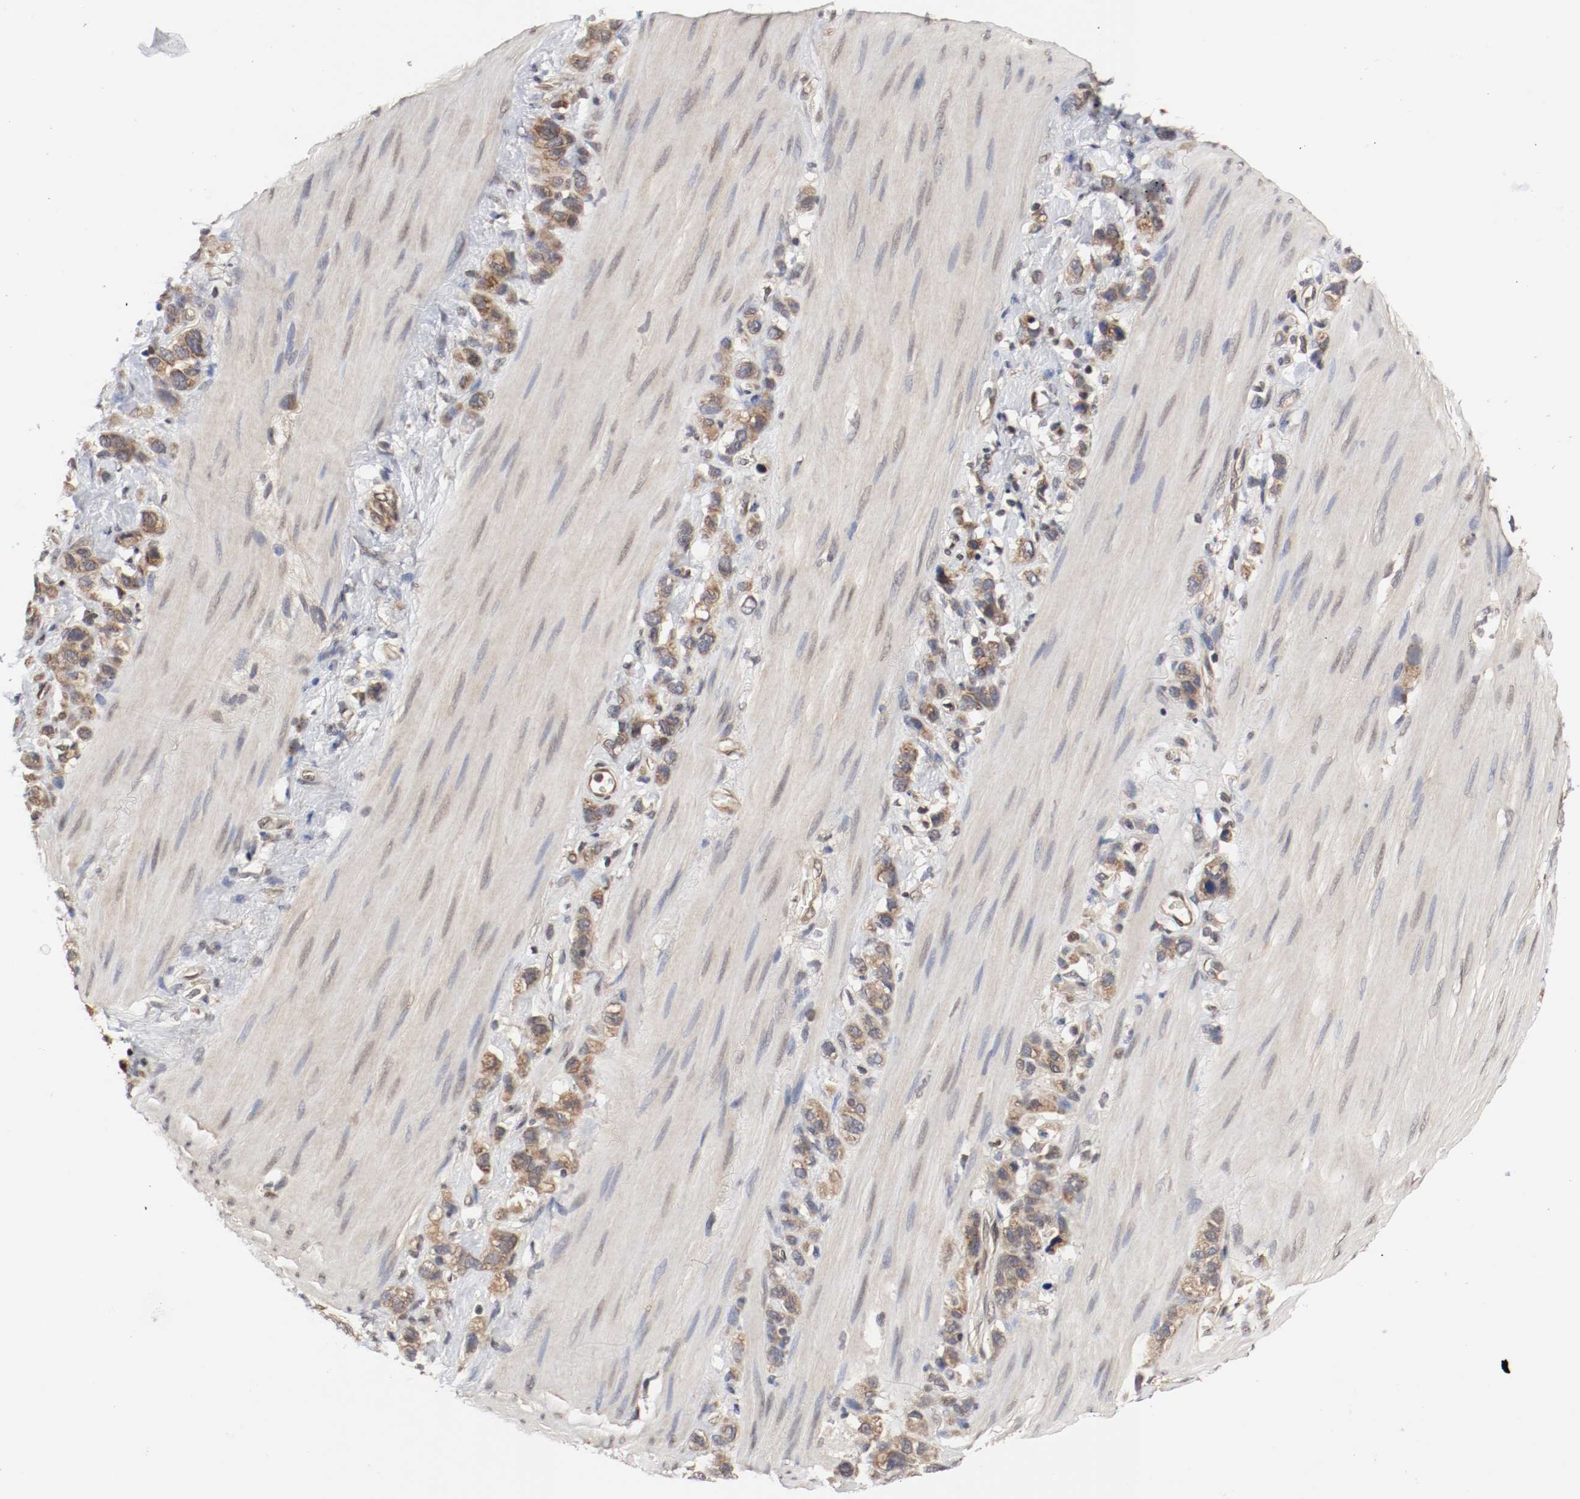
{"staining": {"intensity": "moderate", "quantity": ">75%", "location": "cytoplasmic/membranous"}, "tissue": "stomach cancer", "cell_type": "Tumor cells", "image_type": "cancer", "snomed": [{"axis": "morphology", "description": "Normal tissue, NOS"}, {"axis": "morphology", "description": "Adenocarcinoma, NOS"}, {"axis": "morphology", "description": "Adenocarcinoma, High grade"}, {"axis": "topography", "description": "Stomach, upper"}, {"axis": "topography", "description": "Stomach"}], "caption": "Tumor cells show medium levels of moderate cytoplasmic/membranous expression in approximately >75% of cells in stomach adenocarcinoma (high-grade).", "gene": "AFG3L2", "patient": {"sex": "female", "age": 65}}